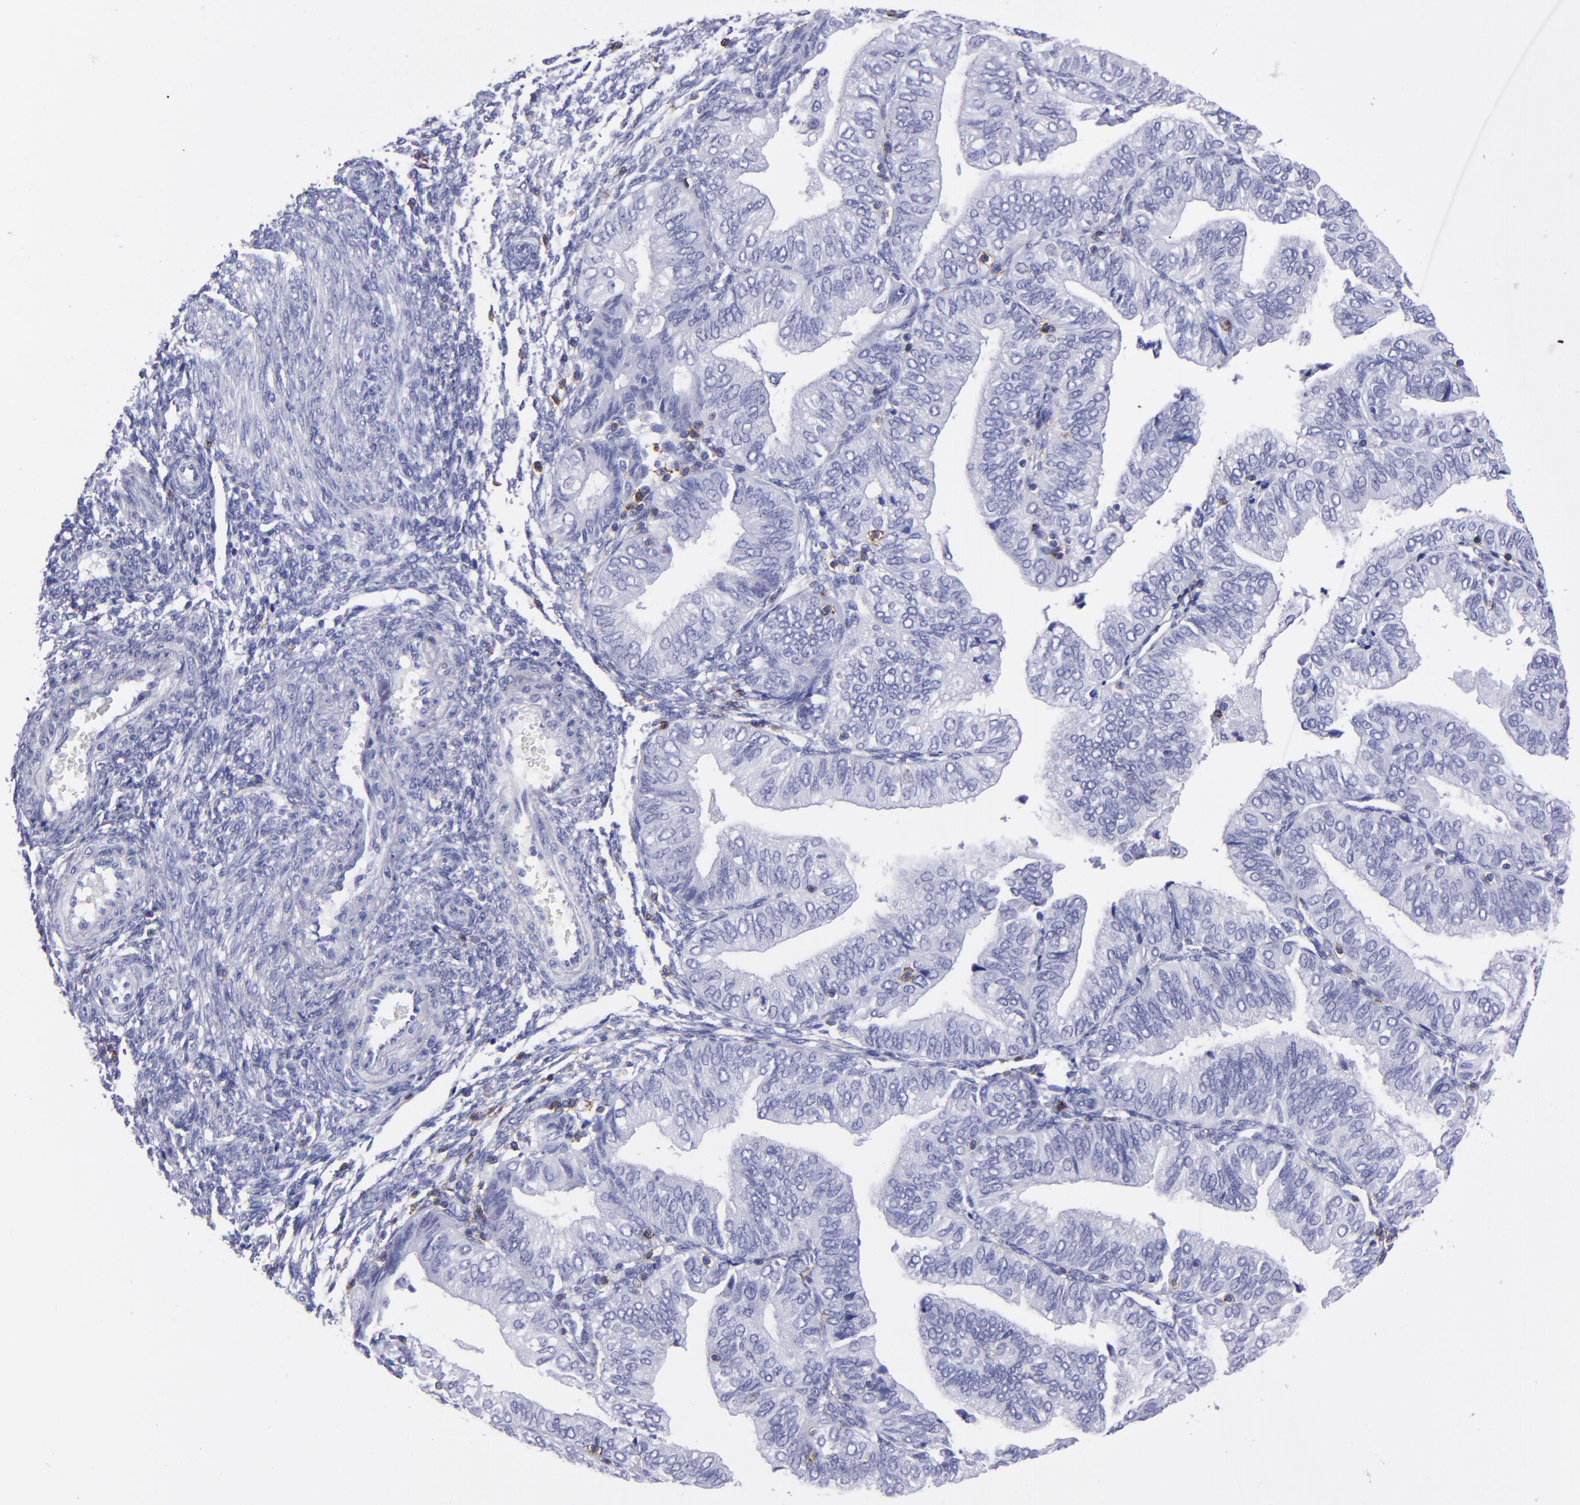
{"staining": {"intensity": "negative", "quantity": "none", "location": "none"}, "tissue": "endometrial cancer", "cell_type": "Tumor cells", "image_type": "cancer", "snomed": [{"axis": "morphology", "description": "Adenocarcinoma, NOS"}, {"axis": "topography", "description": "Endometrium"}], "caption": "Image shows no significant protein staining in tumor cells of endometrial adenocarcinoma.", "gene": "CD6", "patient": {"sex": "female", "age": 51}}